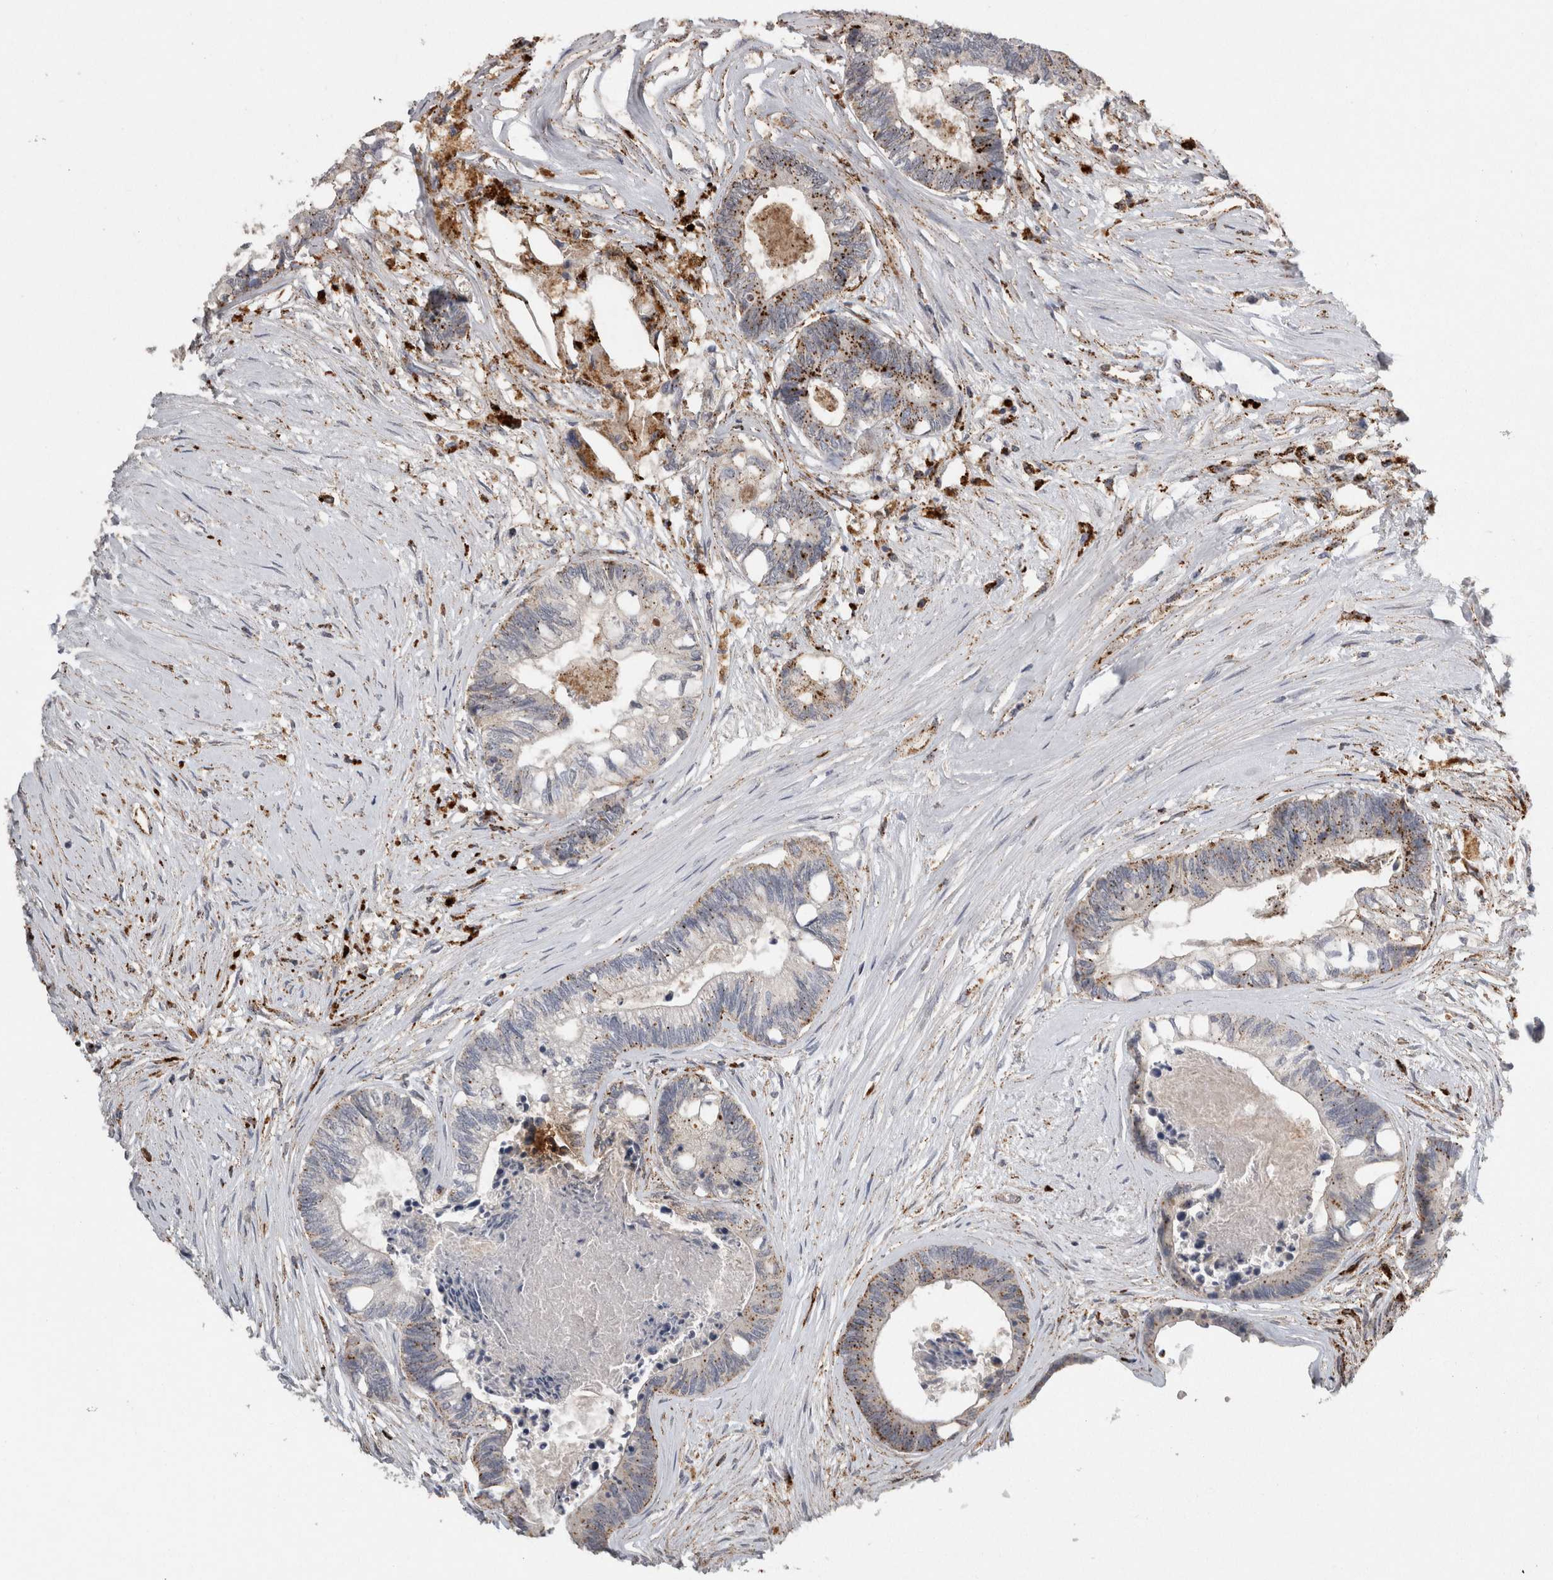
{"staining": {"intensity": "strong", "quantity": "25%-75%", "location": "cytoplasmic/membranous"}, "tissue": "colorectal cancer", "cell_type": "Tumor cells", "image_type": "cancer", "snomed": [{"axis": "morphology", "description": "Adenocarcinoma, NOS"}, {"axis": "topography", "description": "Rectum"}], "caption": "A high-resolution micrograph shows IHC staining of colorectal cancer (adenocarcinoma), which exhibits strong cytoplasmic/membranous expression in approximately 25%-75% of tumor cells.", "gene": "CTSZ", "patient": {"sex": "male", "age": 63}}